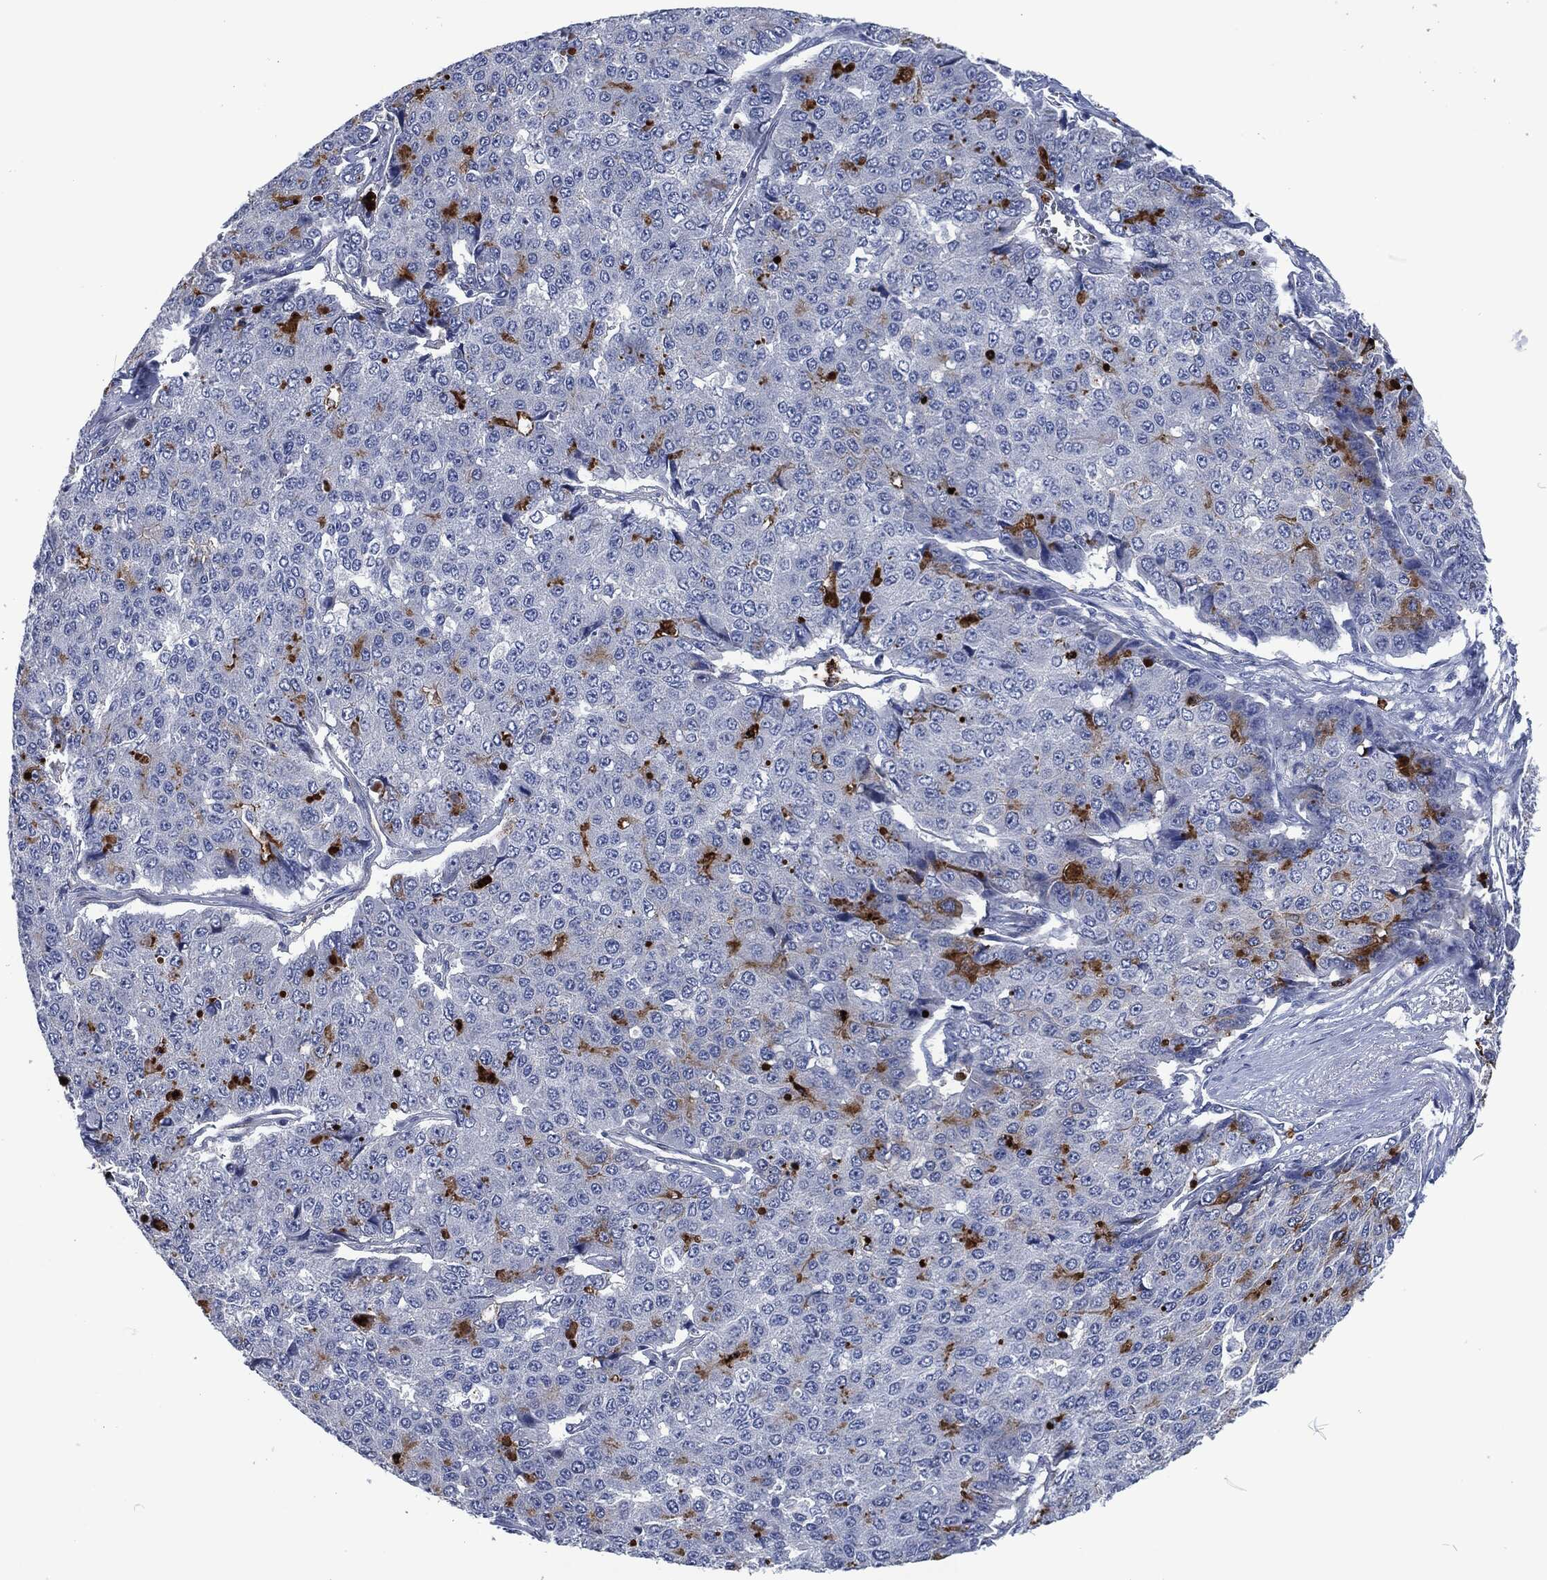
{"staining": {"intensity": "negative", "quantity": "none", "location": "none"}, "tissue": "pancreatic cancer", "cell_type": "Tumor cells", "image_type": "cancer", "snomed": [{"axis": "morphology", "description": "Normal tissue, NOS"}, {"axis": "morphology", "description": "Adenocarcinoma, NOS"}, {"axis": "topography", "description": "Pancreas"}, {"axis": "topography", "description": "Duodenum"}], "caption": "The immunohistochemistry histopathology image has no significant positivity in tumor cells of pancreatic cancer tissue.", "gene": "MPO", "patient": {"sex": "male", "age": 50}}